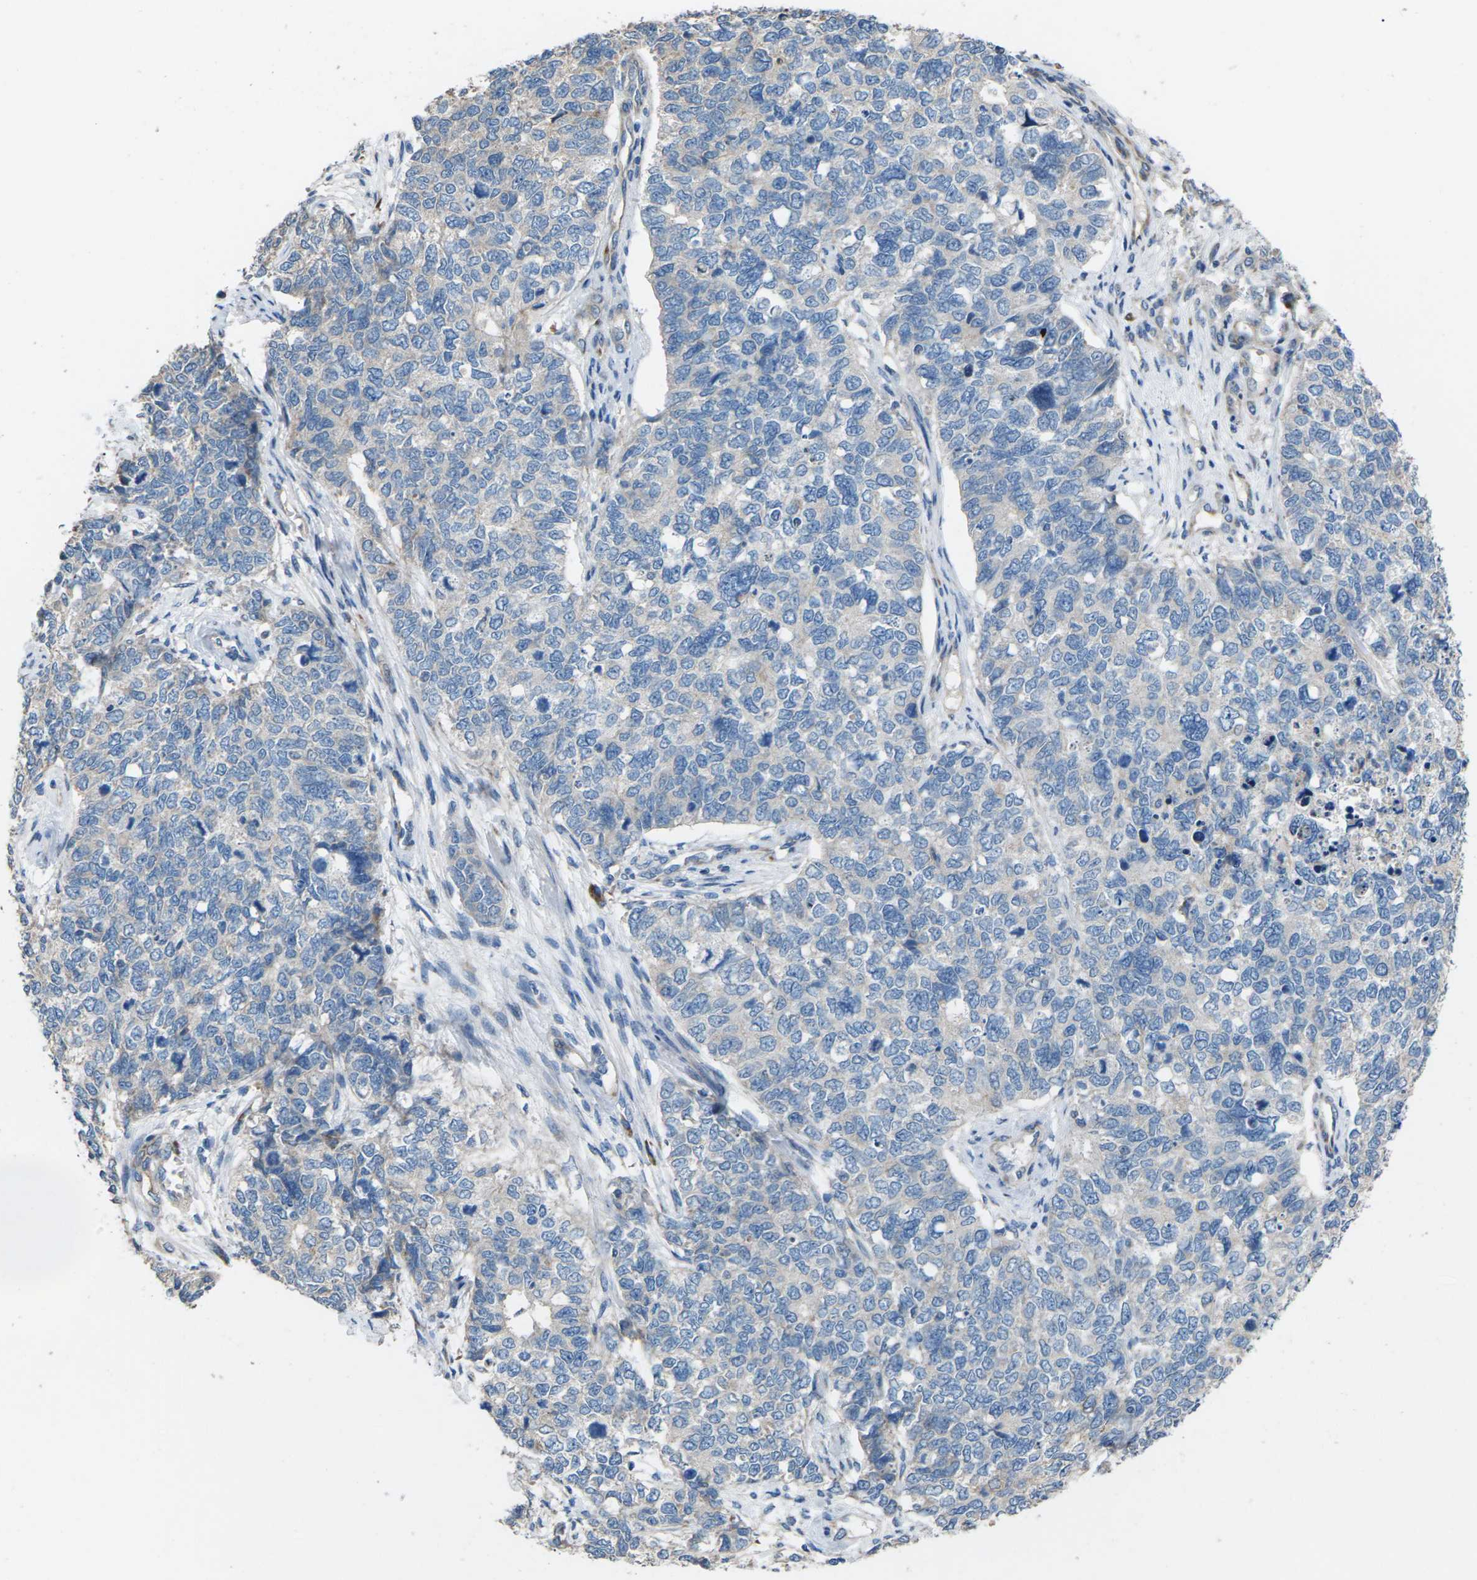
{"staining": {"intensity": "negative", "quantity": "none", "location": "none"}, "tissue": "cervical cancer", "cell_type": "Tumor cells", "image_type": "cancer", "snomed": [{"axis": "morphology", "description": "Squamous cell carcinoma, NOS"}, {"axis": "topography", "description": "Cervix"}], "caption": "There is no significant expression in tumor cells of cervical cancer (squamous cell carcinoma).", "gene": "KLHDC8B", "patient": {"sex": "female", "age": 63}}